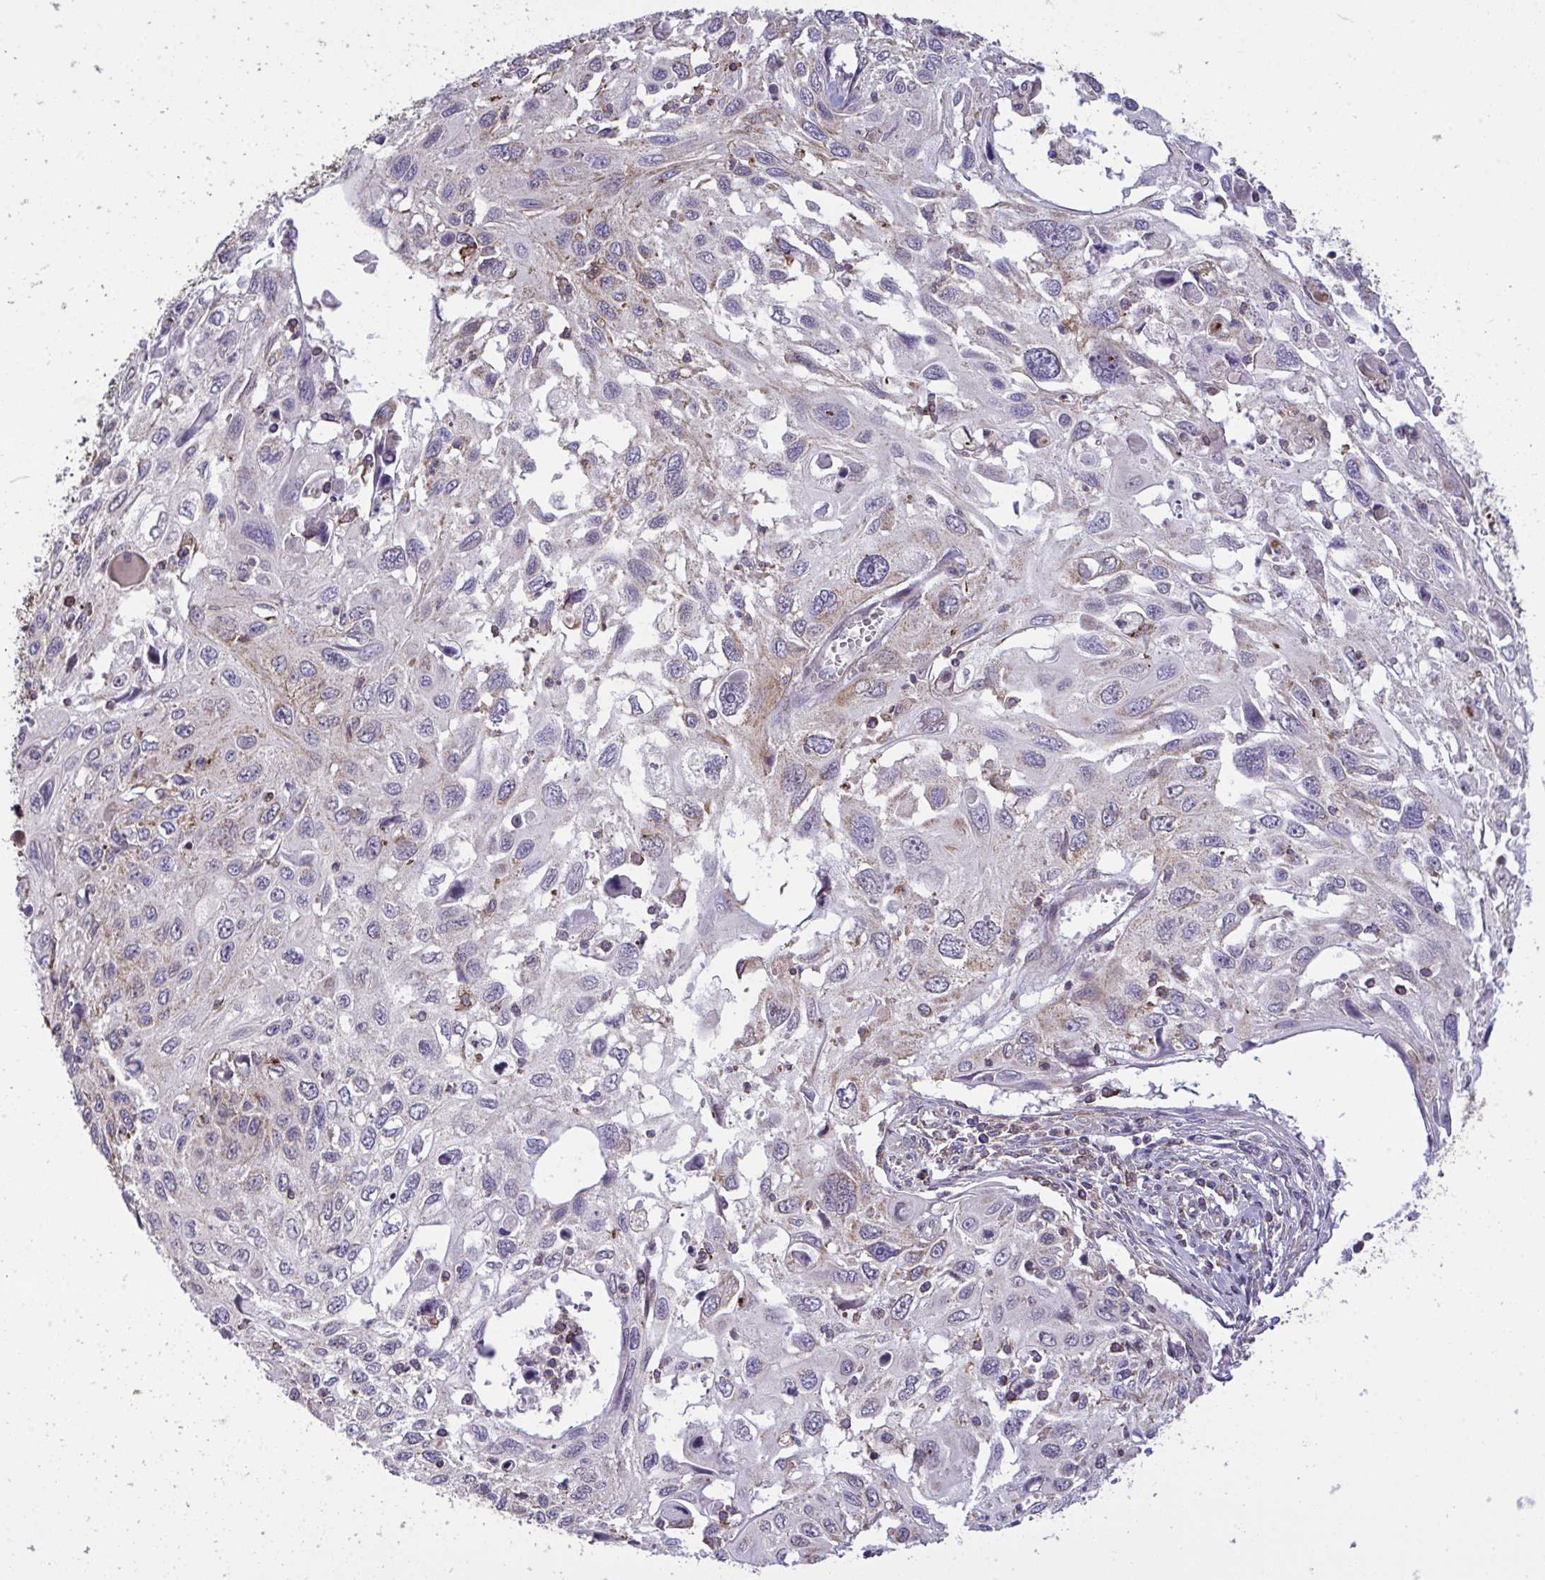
{"staining": {"intensity": "negative", "quantity": "none", "location": "none"}, "tissue": "cervical cancer", "cell_type": "Tumor cells", "image_type": "cancer", "snomed": [{"axis": "morphology", "description": "Squamous cell carcinoma, NOS"}, {"axis": "topography", "description": "Cervix"}], "caption": "Cervical cancer was stained to show a protein in brown. There is no significant positivity in tumor cells.", "gene": "PPM1H", "patient": {"sex": "female", "age": 70}}